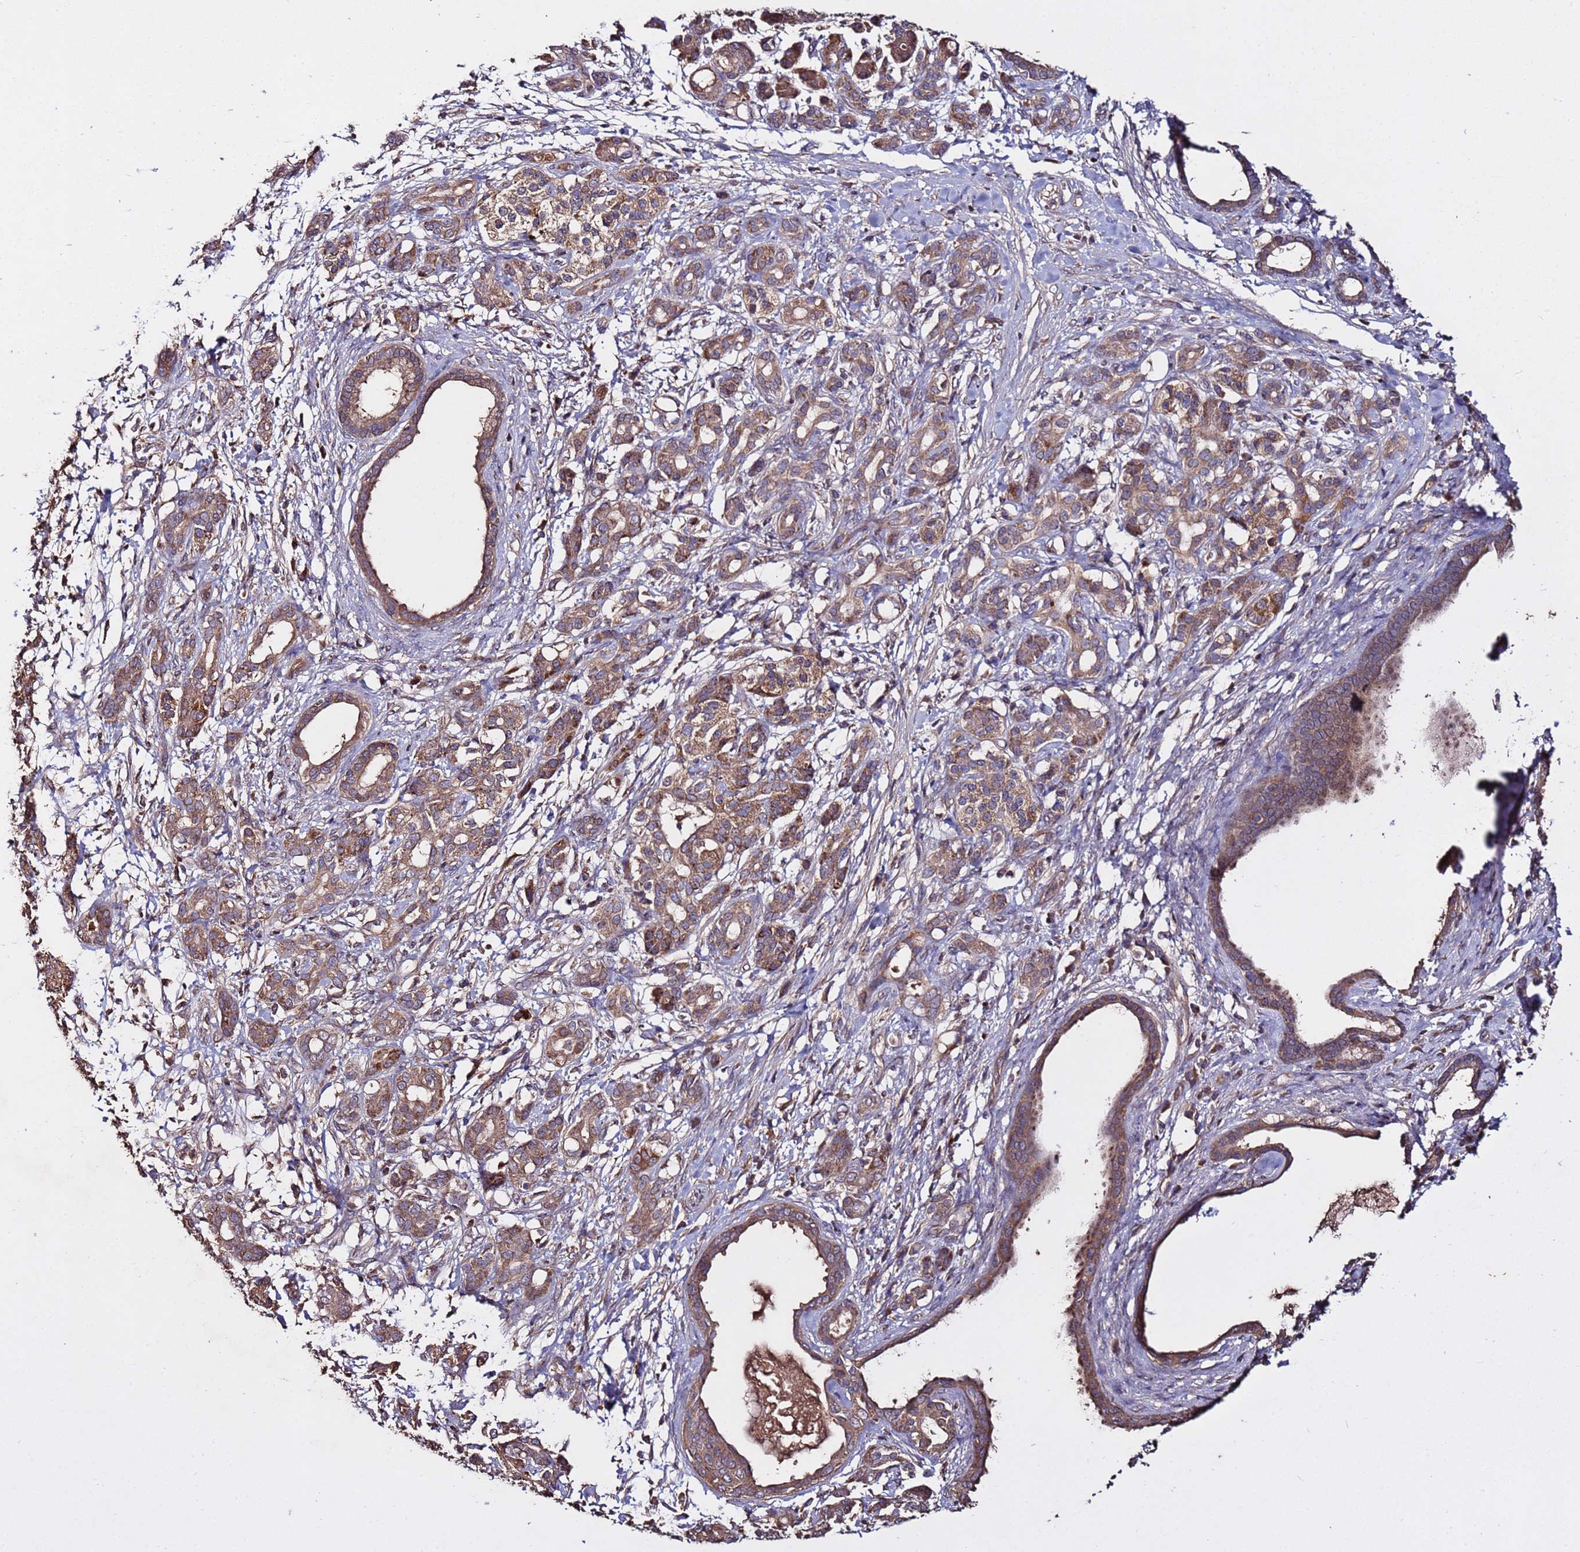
{"staining": {"intensity": "moderate", "quantity": ">75%", "location": "cytoplasmic/membranous"}, "tissue": "pancreatic cancer", "cell_type": "Tumor cells", "image_type": "cancer", "snomed": [{"axis": "morphology", "description": "Adenocarcinoma, NOS"}, {"axis": "topography", "description": "Pancreas"}], "caption": "Immunohistochemistry (IHC) histopathology image of neoplastic tissue: pancreatic adenocarcinoma stained using immunohistochemistry reveals medium levels of moderate protein expression localized specifically in the cytoplasmic/membranous of tumor cells, appearing as a cytoplasmic/membranous brown color.", "gene": "RPS15A", "patient": {"sex": "female", "age": 55}}